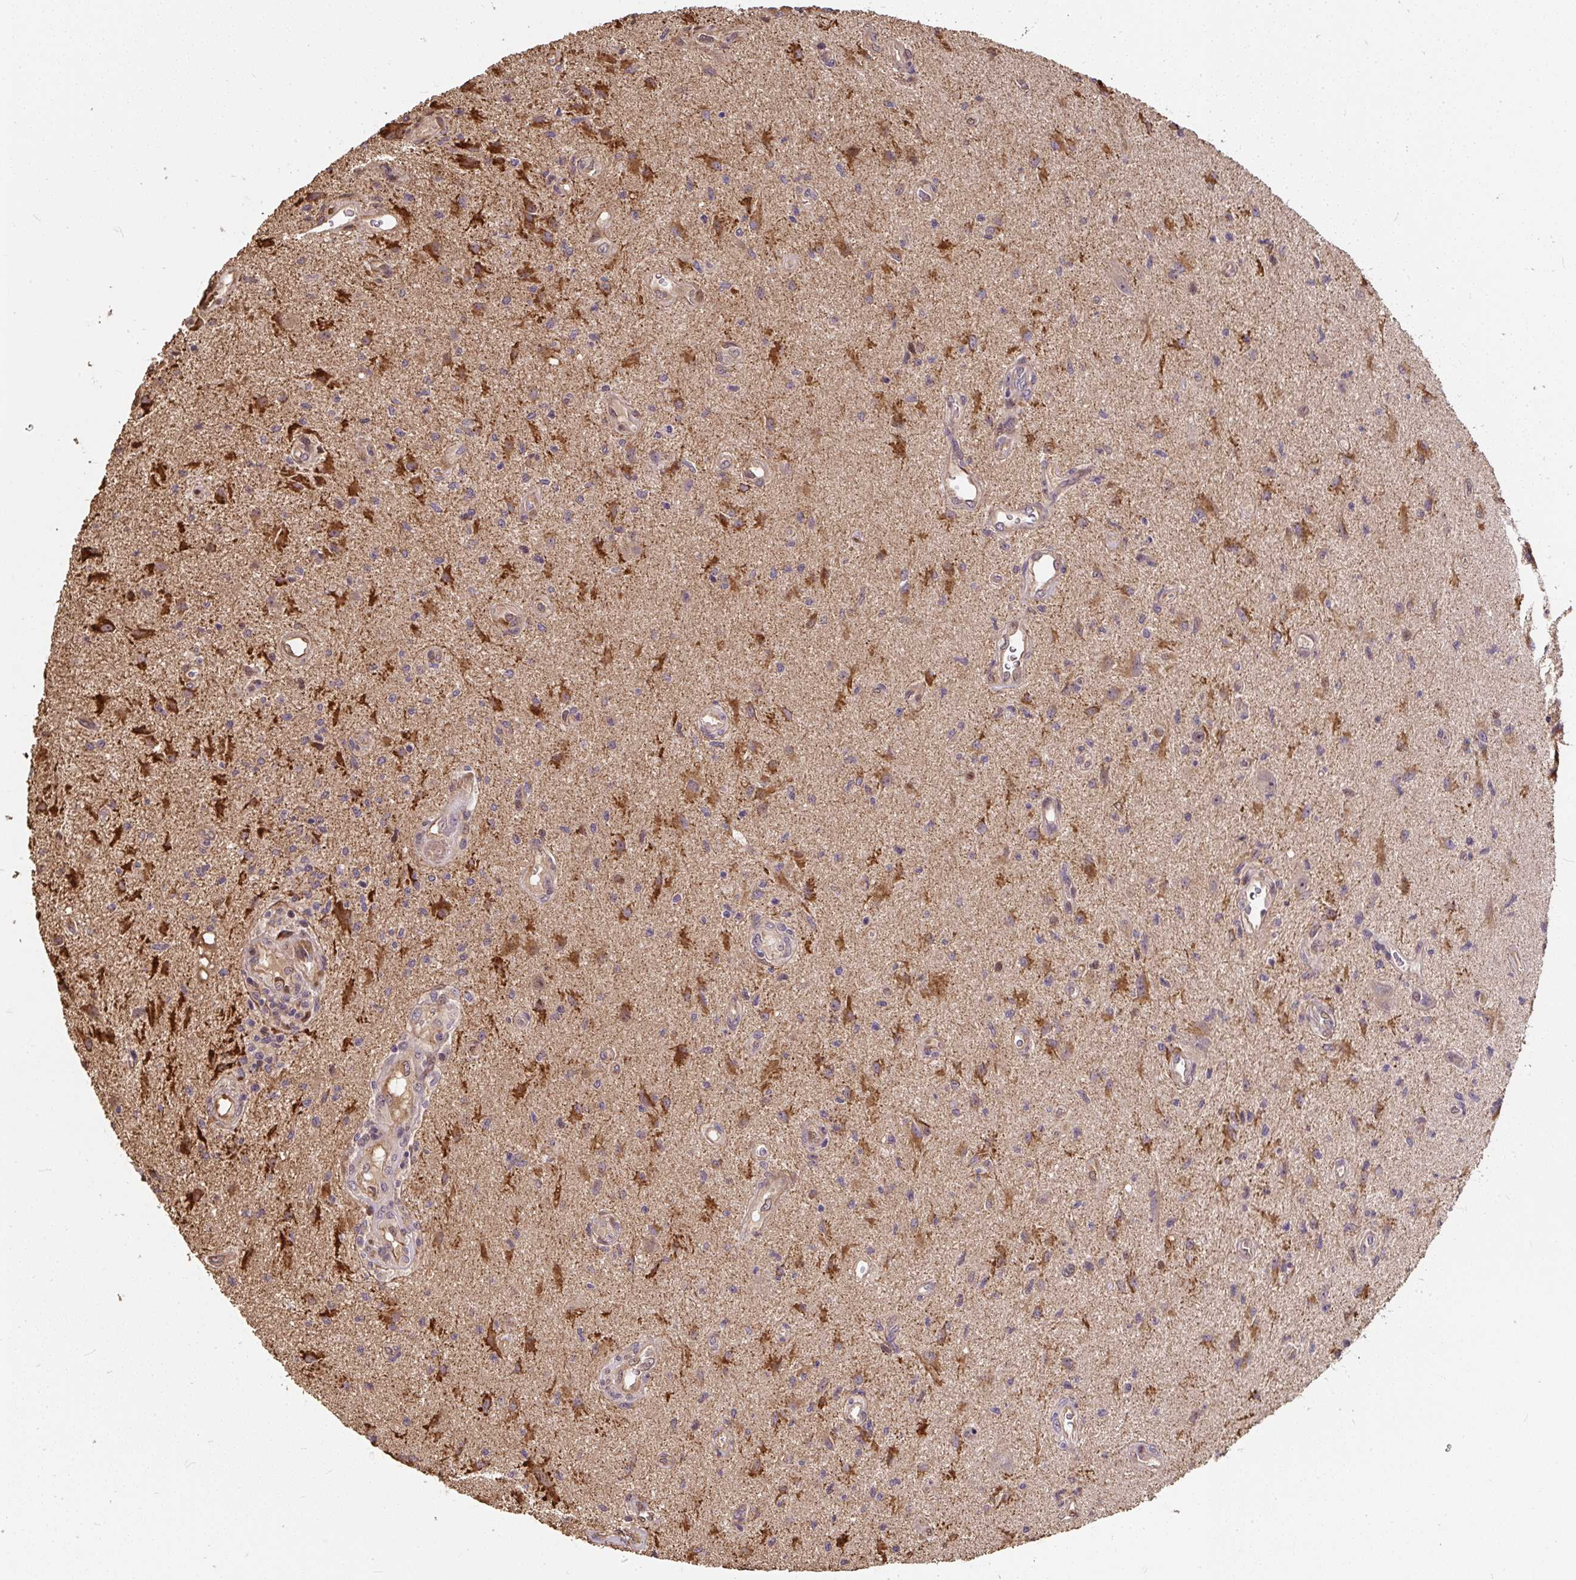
{"staining": {"intensity": "moderate", "quantity": "<25%", "location": "cytoplasmic/membranous"}, "tissue": "glioma", "cell_type": "Tumor cells", "image_type": "cancer", "snomed": [{"axis": "morphology", "description": "Glioma, malignant, High grade"}, {"axis": "topography", "description": "Brain"}], "caption": "Glioma was stained to show a protein in brown. There is low levels of moderate cytoplasmic/membranous staining in about <25% of tumor cells.", "gene": "PUS7L", "patient": {"sex": "male", "age": 67}}